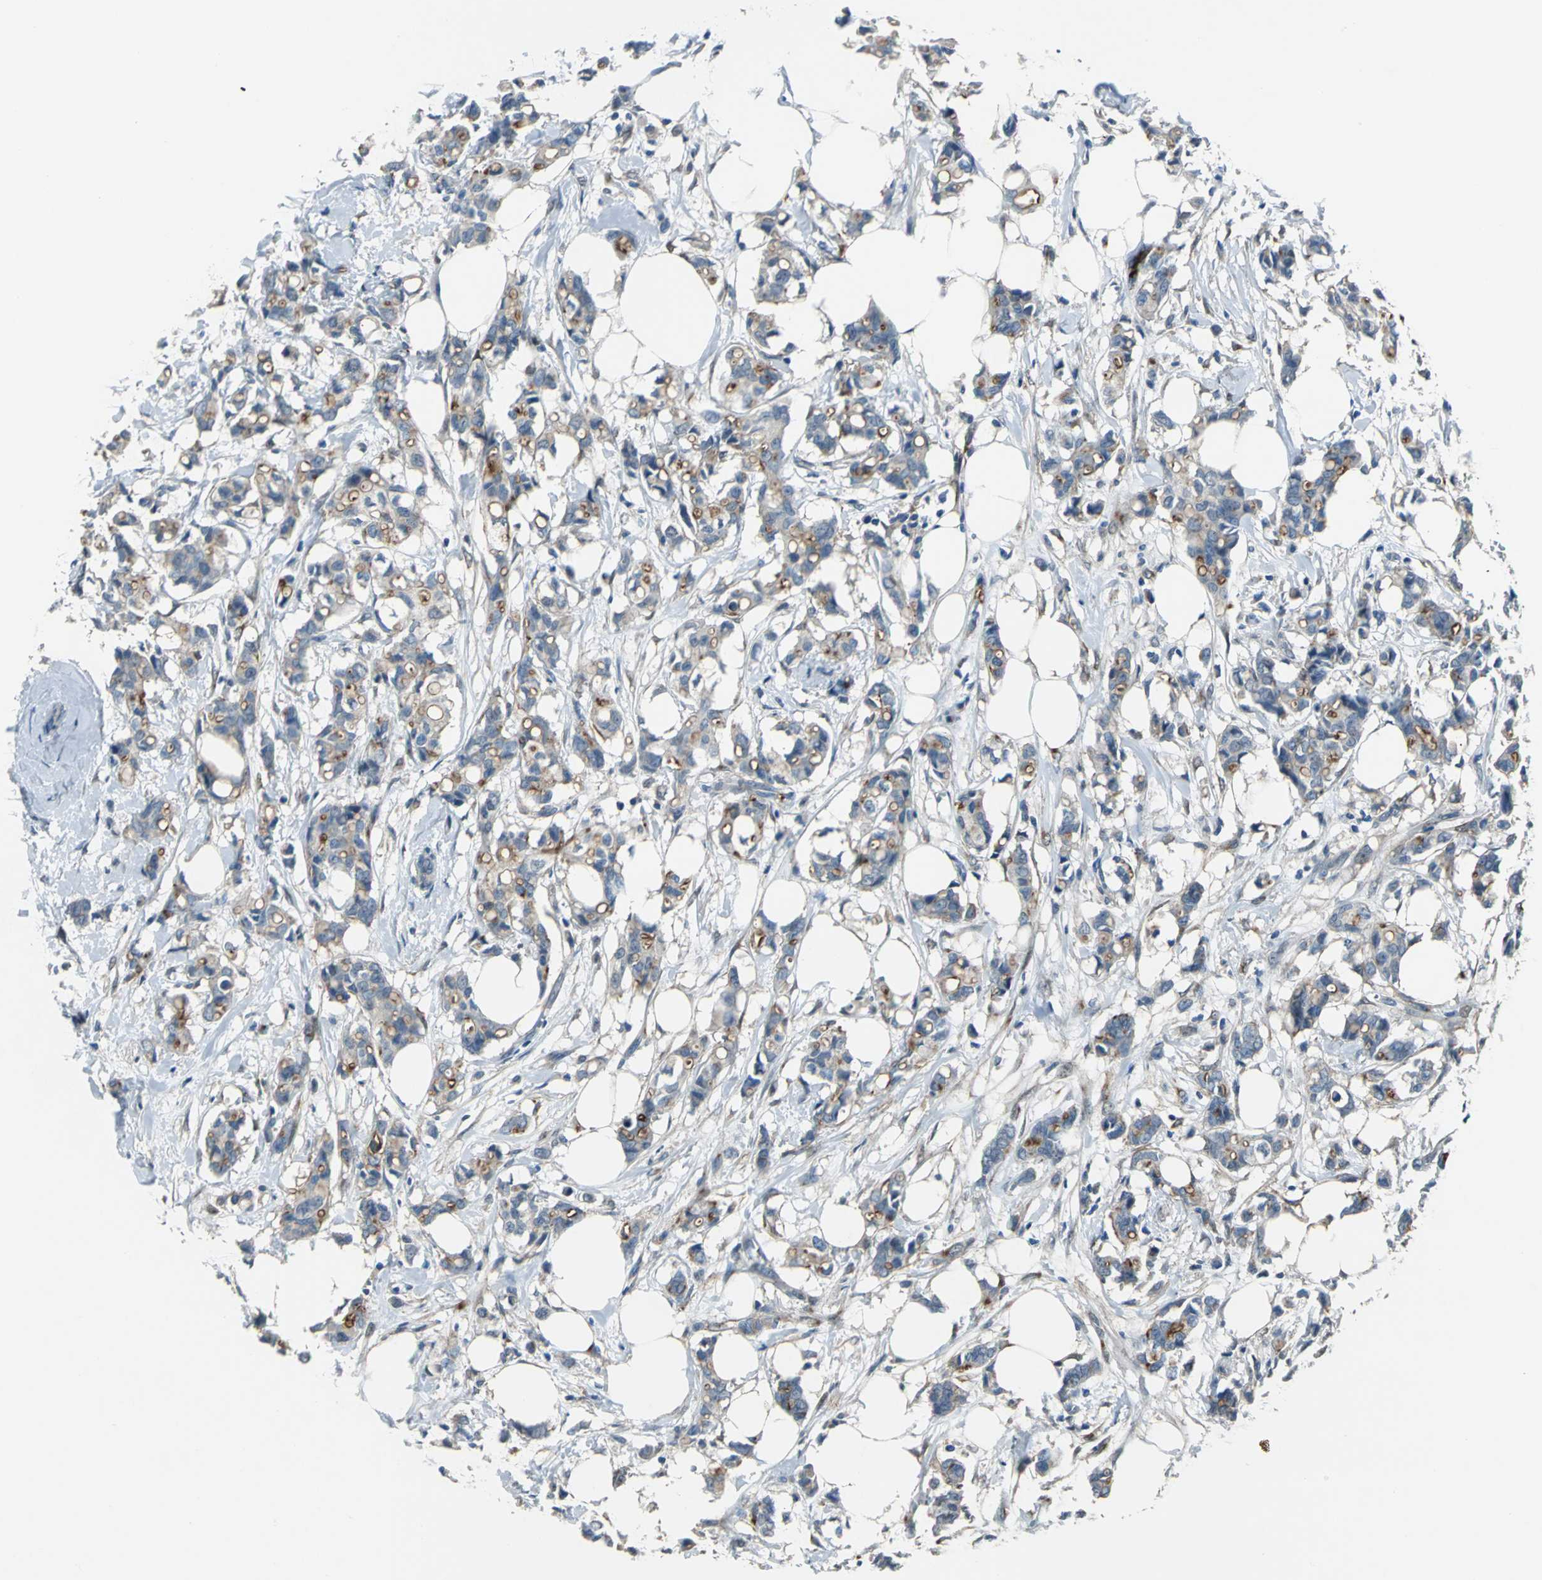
{"staining": {"intensity": "moderate", "quantity": ">75%", "location": "cytoplasmic/membranous"}, "tissue": "breast cancer", "cell_type": "Tumor cells", "image_type": "cancer", "snomed": [{"axis": "morphology", "description": "Duct carcinoma"}, {"axis": "topography", "description": "Breast"}], "caption": "Protein expression analysis of intraductal carcinoma (breast) demonstrates moderate cytoplasmic/membranous expression in approximately >75% of tumor cells.", "gene": "SELP", "patient": {"sex": "female", "age": 84}}